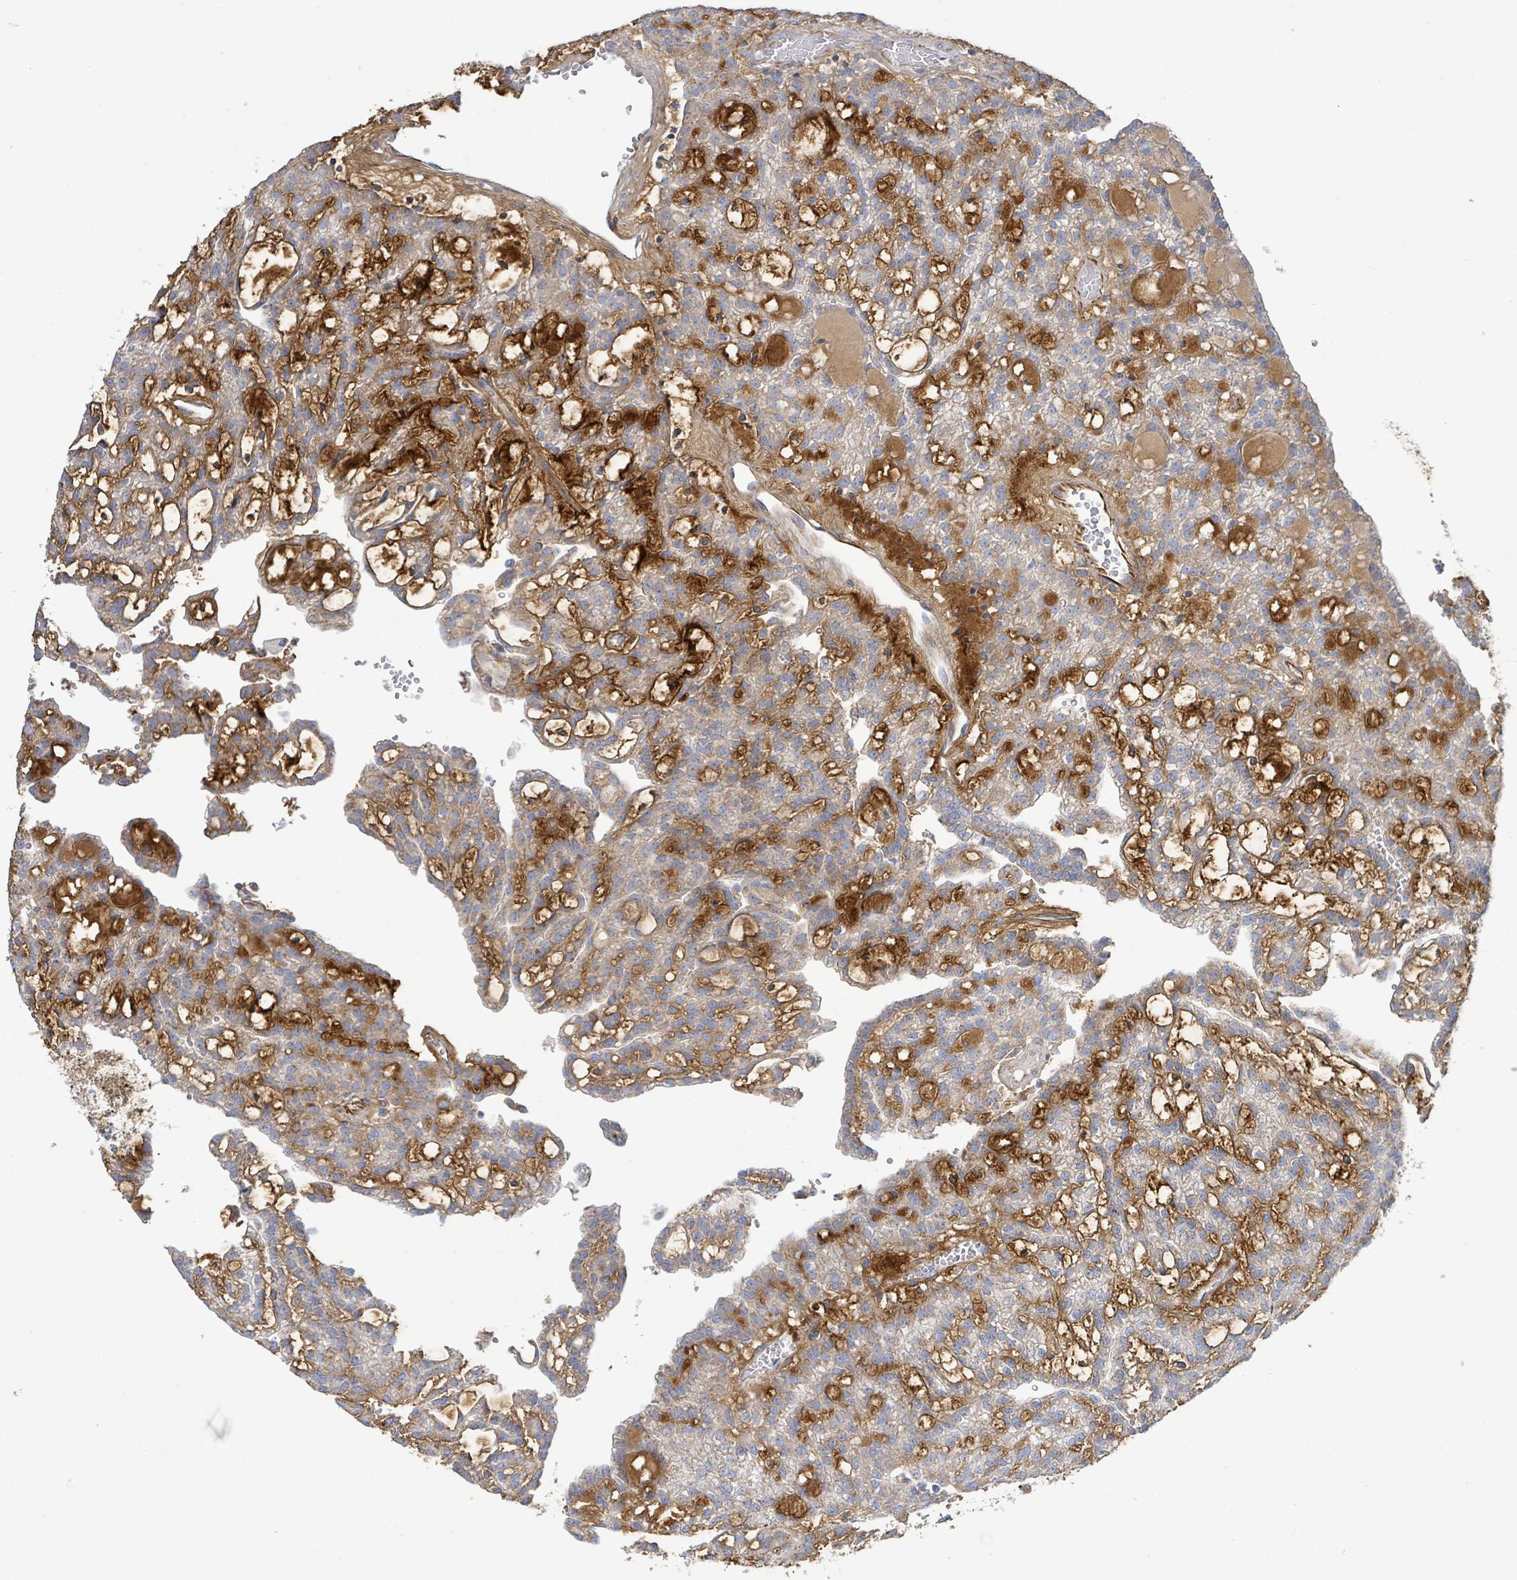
{"staining": {"intensity": "moderate", "quantity": ">75%", "location": "cytoplasmic/membranous"}, "tissue": "renal cancer", "cell_type": "Tumor cells", "image_type": "cancer", "snomed": [{"axis": "morphology", "description": "Adenocarcinoma, NOS"}, {"axis": "topography", "description": "Kidney"}], "caption": "Brown immunohistochemical staining in human renal cancer reveals moderate cytoplasmic/membranous positivity in approximately >75% of tumor cells.", "gene": "ALG12", "patient": {"sex": "male", "age": 63}}